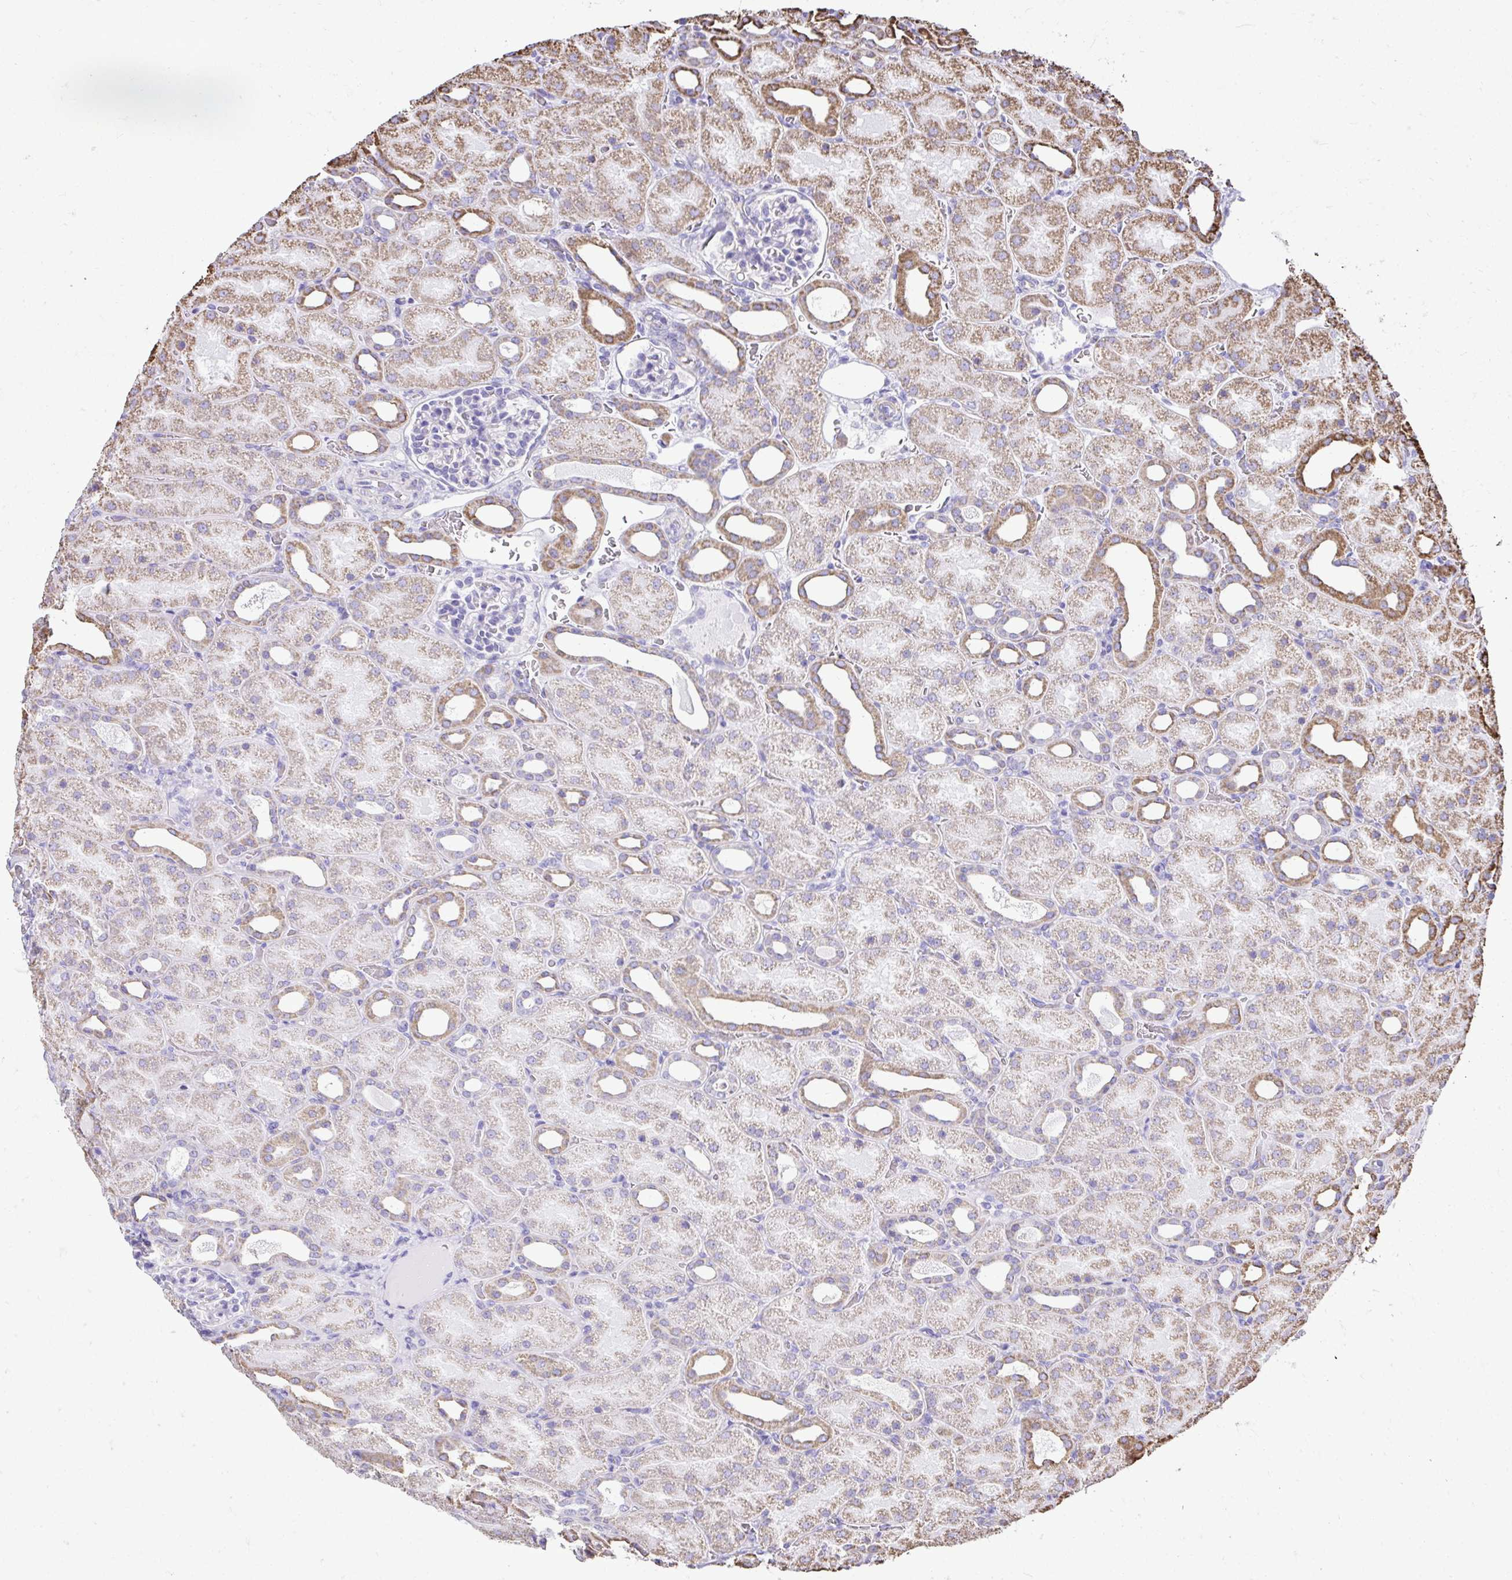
{"staining": {"intensity": "negative", "quantity": "none", "location": "none"}, "tissue": "kidney", "cell_type": "Cells in glomeruli", "image_type": "normal", "snomed": [{"axis": "morphology", "description": "Normal tissue, NOS"}, {"axis": "topography", "description": "Kidney"}], "caption": "Photomicrograph shows no protein positivity in cells in glomeruli of benign kidney.", "gene": "MPZL2", "patient": {"sex": "male", "age": 2}}